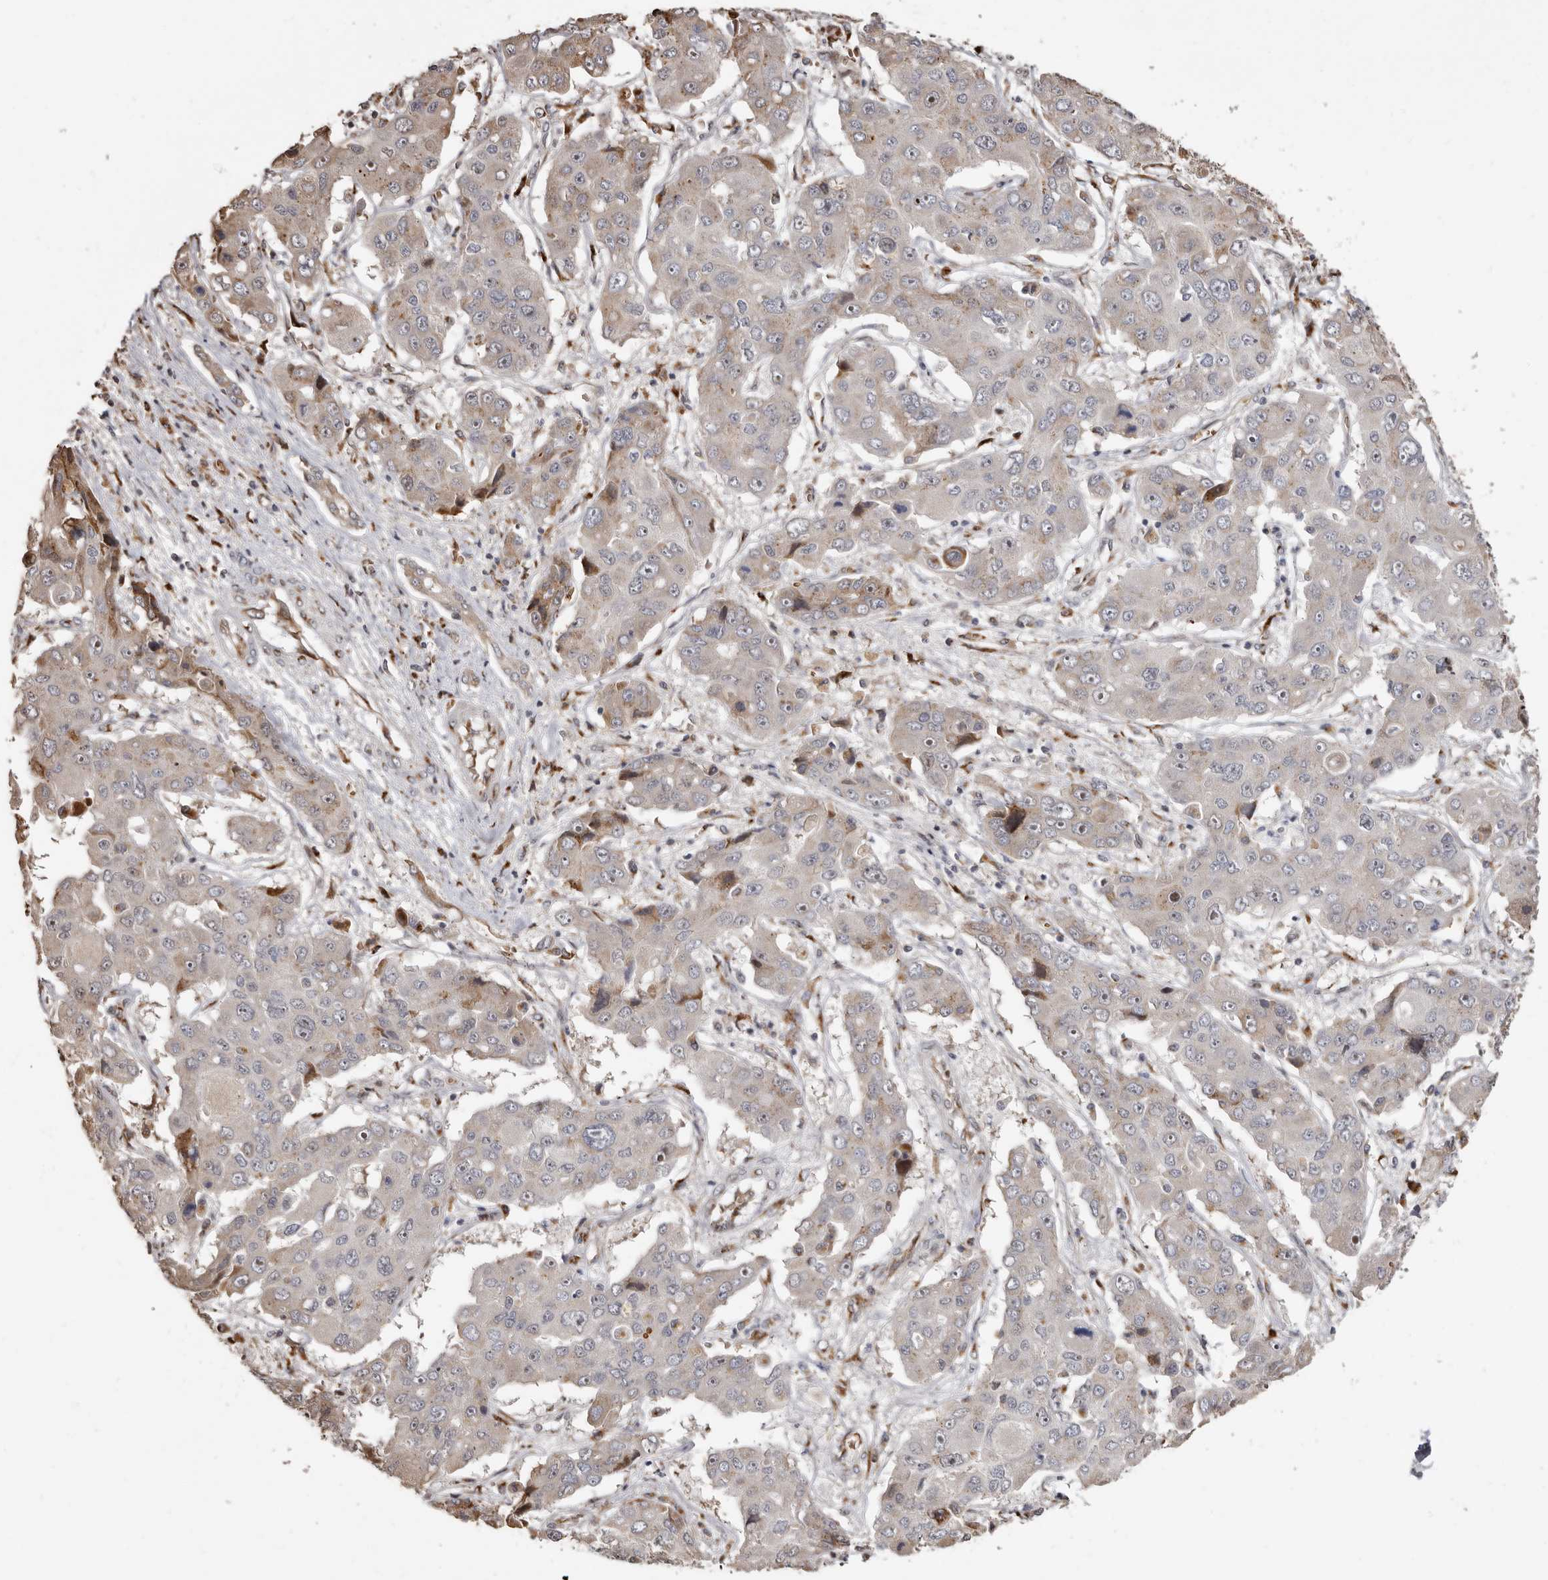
{"staining": {"intensity": "weak", "quantity": "<25%", "location": "cytoplasmic/membranous"}, "tissue": "liver cancer", "cell_type": "Tumor cells", "image_type": "cancer", "snomed": [{"axis": "morphology", "description": "Cholangiocarcinoma"}, {"axis": "topography", "description": "Liver"}], "caption": "Immunohistochemical staining of human liver cancer reveals no significant positivity in tumor cells.", "gene": "ENTREP1", "patient": {"sex": "male", "age": 67}}